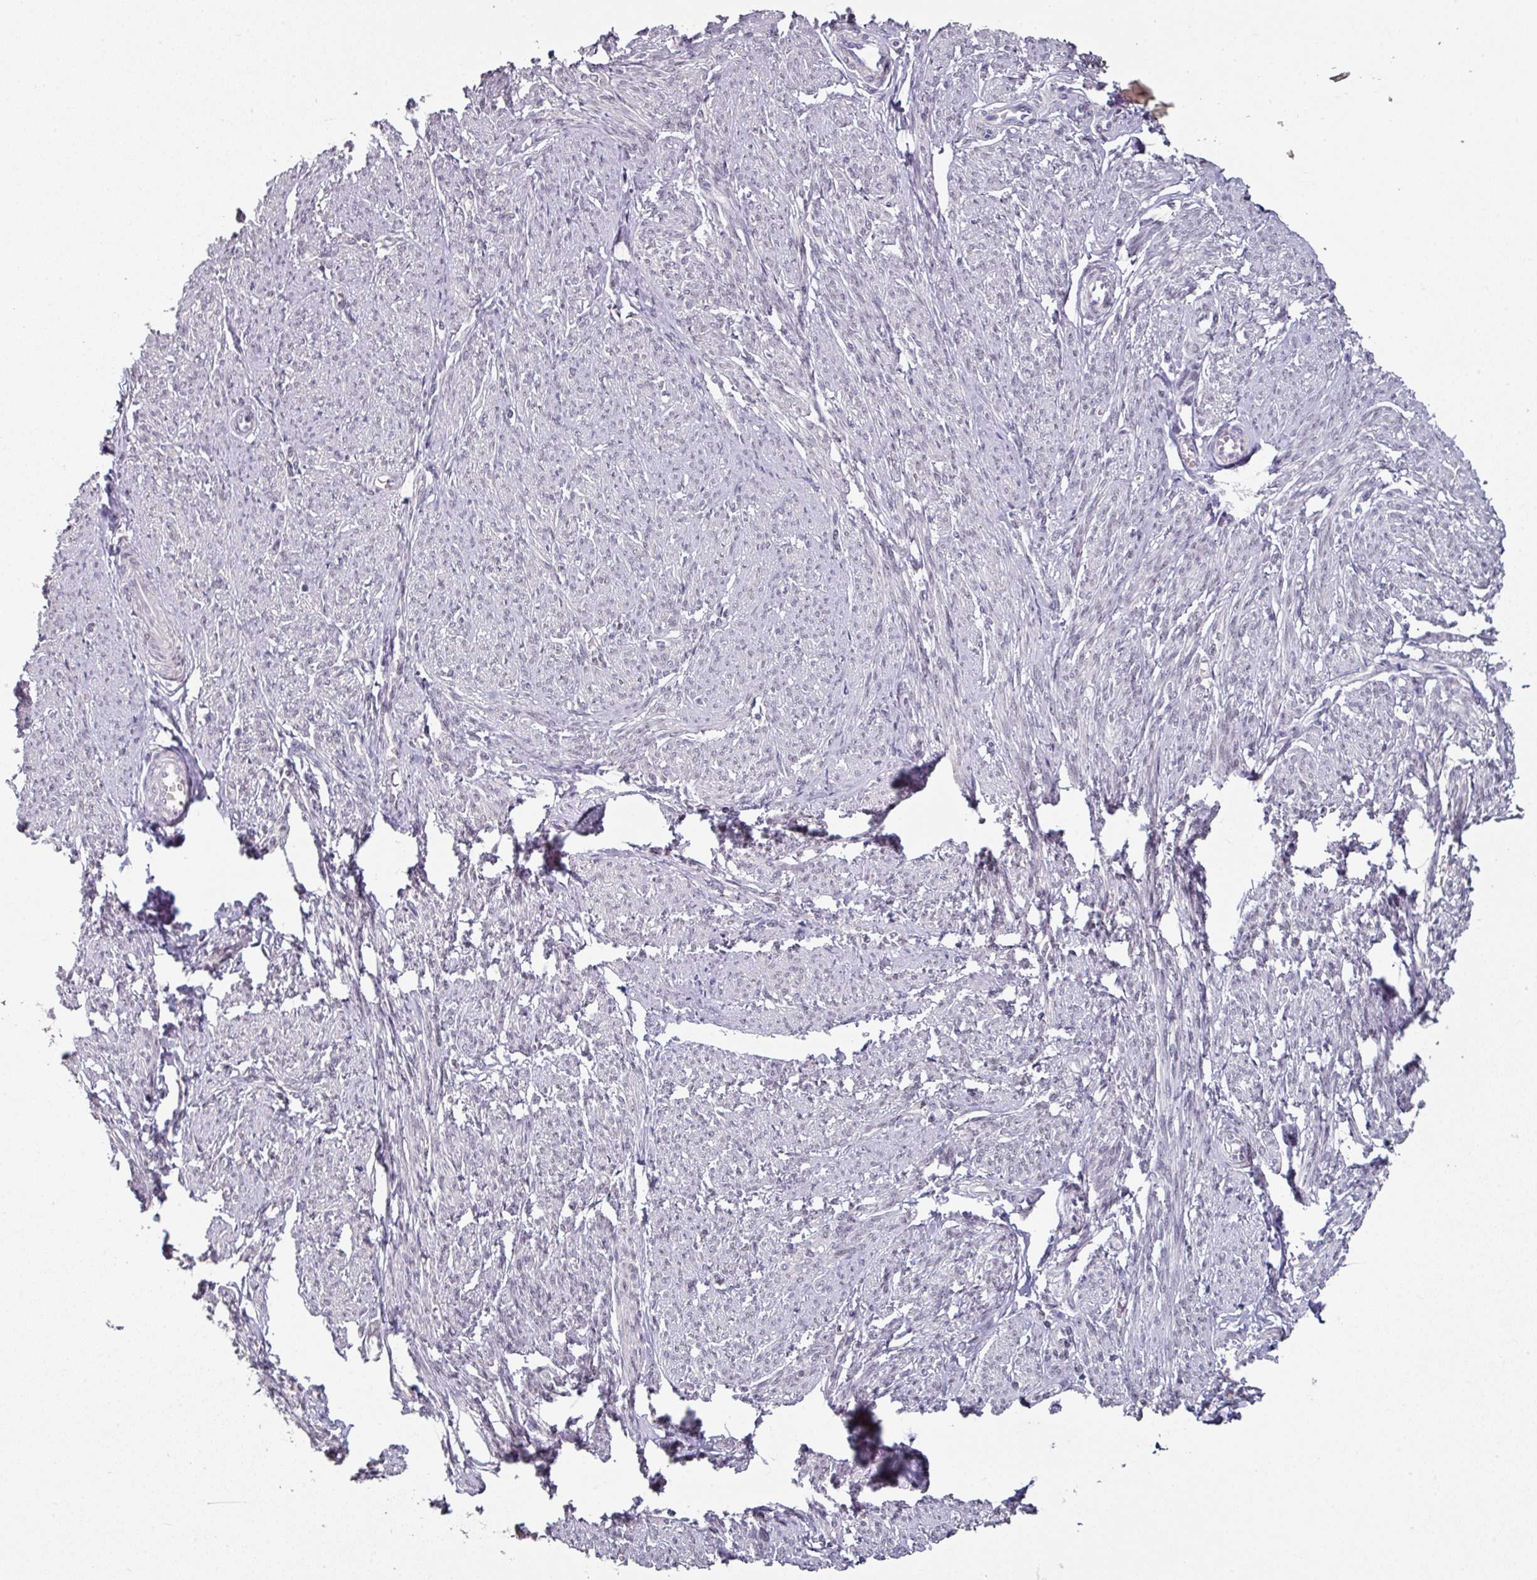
{"staining": {"intensity": "weak", "quantity": "<25%", "location": "nuclear"}, "tissue": "smooth muscle", "cell_type": "Smooth muscle cells", "image_type": "normal", "snomed": [{"axis": "morphology", "description": "Normal tissue, NOS"}, {"axis": "topography", "description": "Smooth muscle"}], "caption": "High power microscopy image of an IHC photomicrograph of benign smooth muscle, revealing no significant expression in smooth muscle cells.", "gene": "ELK1", "patient": {"sex": "female", "age": 65}}